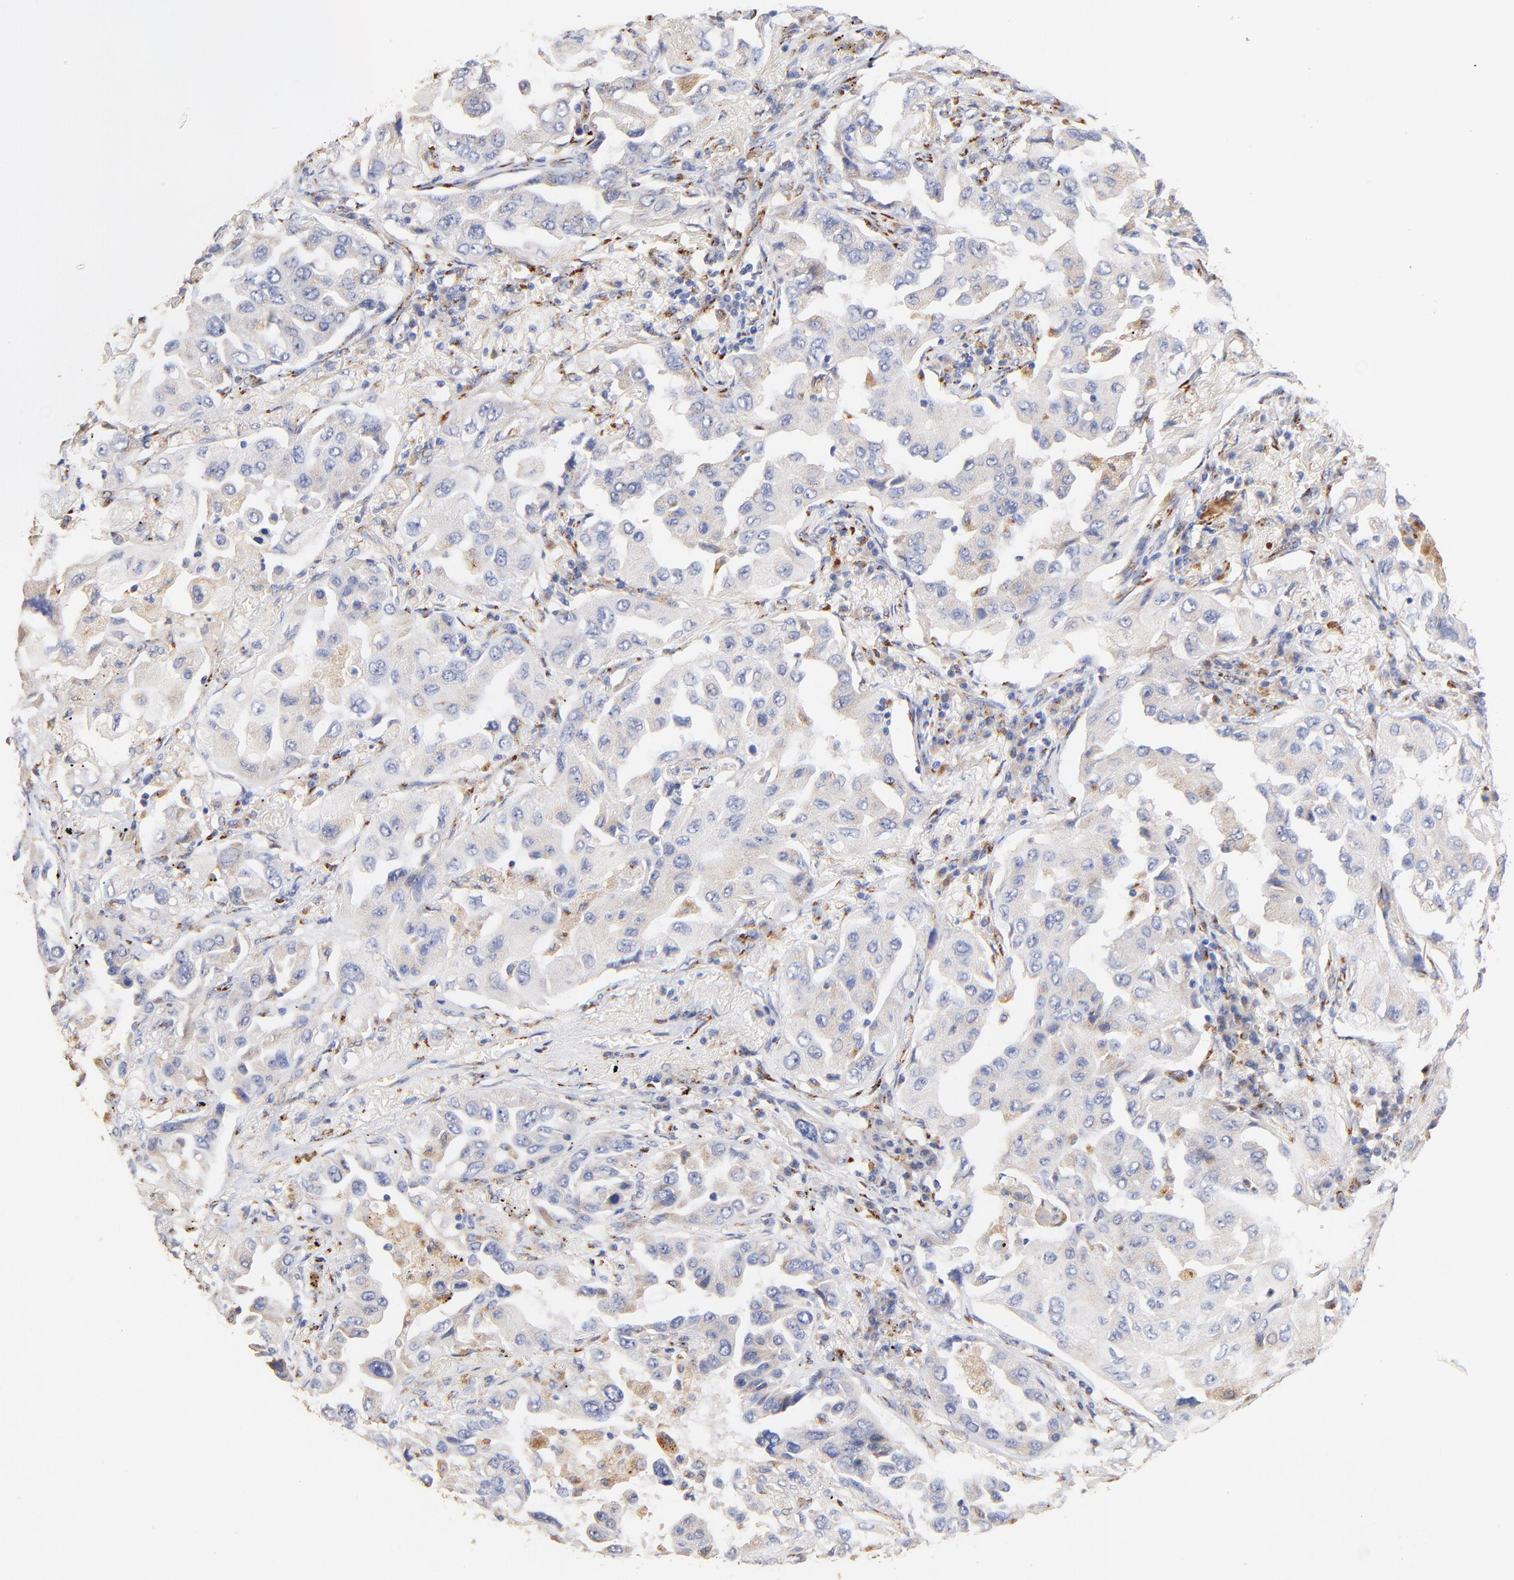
{"staining": {"intensity": "negative", "quantity": "none", "location": "none"}, "tissue": "lung cancer", "cell_type": "Tumor cells", "image_type": "cancer", "snomed": [{"axis": "morphology", "description": "Adenocarcinoma, NOS"}, {"axis": "topography", "description": "Lung"}], "caption": "Adenocarcinoma (lung) was stained to show a protein in brown. There is no significant expression in tumor cells.", "gene": "FMNL3", "patient": {"sex": "female", "age": 65}}